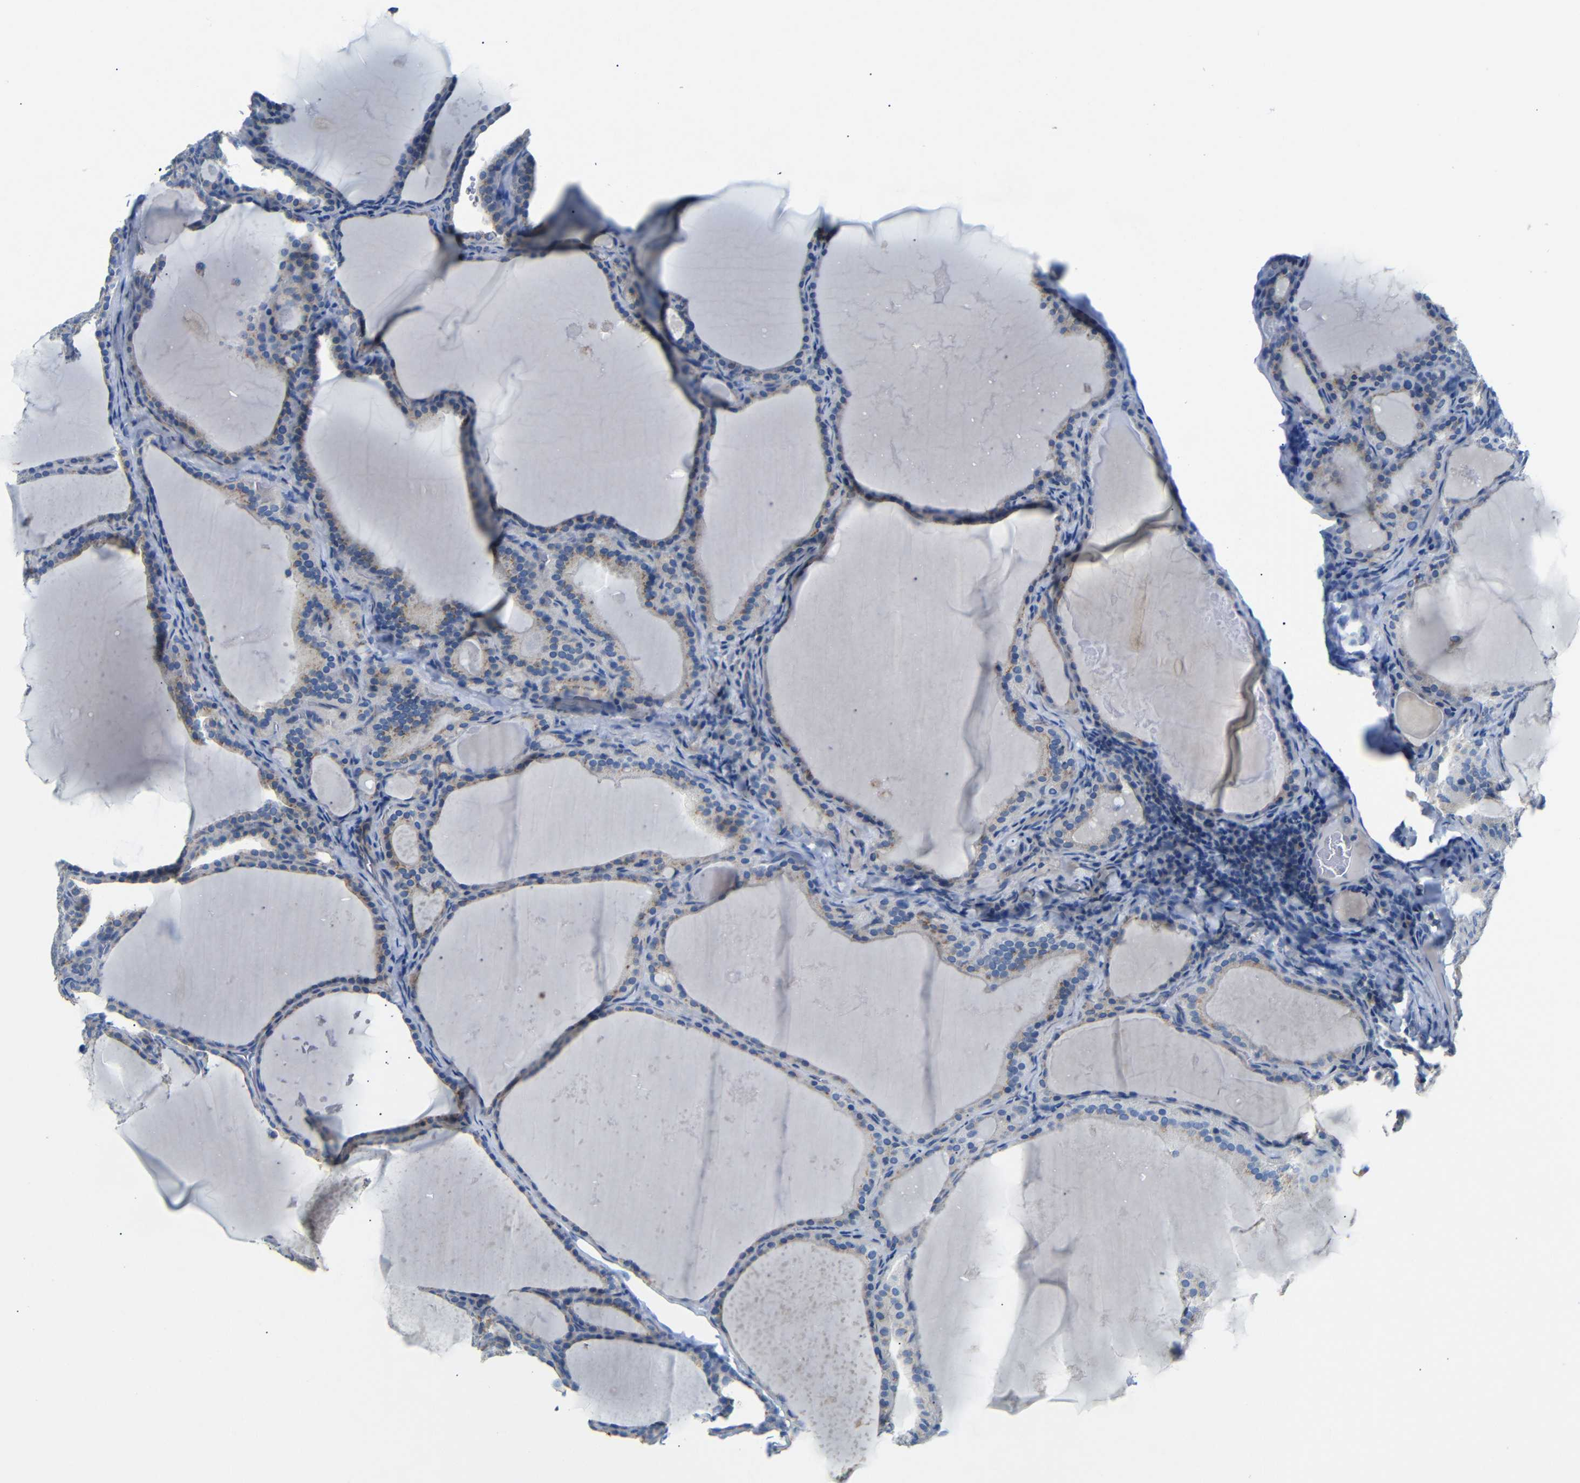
{"staining": {"intensity": "weak", "quantity": ">75%", "location": "cytoplasmic/membranous"}, "tissue": "thyroid cancer", "cell_type": "Tumor cells", "image_type": "cancer", "snomed": [{"axis": "morphology", "description": "Papillary adenocarcinoma, NOS"}, {"axis": "topography", "description": "Thyroid gland"}], "caption": "Brown immunohistochemical staining in papillary adenocarcinoma (thyroid) shows weak cytoplasmic/membranous staining in about >75% of tumor cells.", "gene": "DCP1A", "patient": {"sex": "female", "age": 42}}